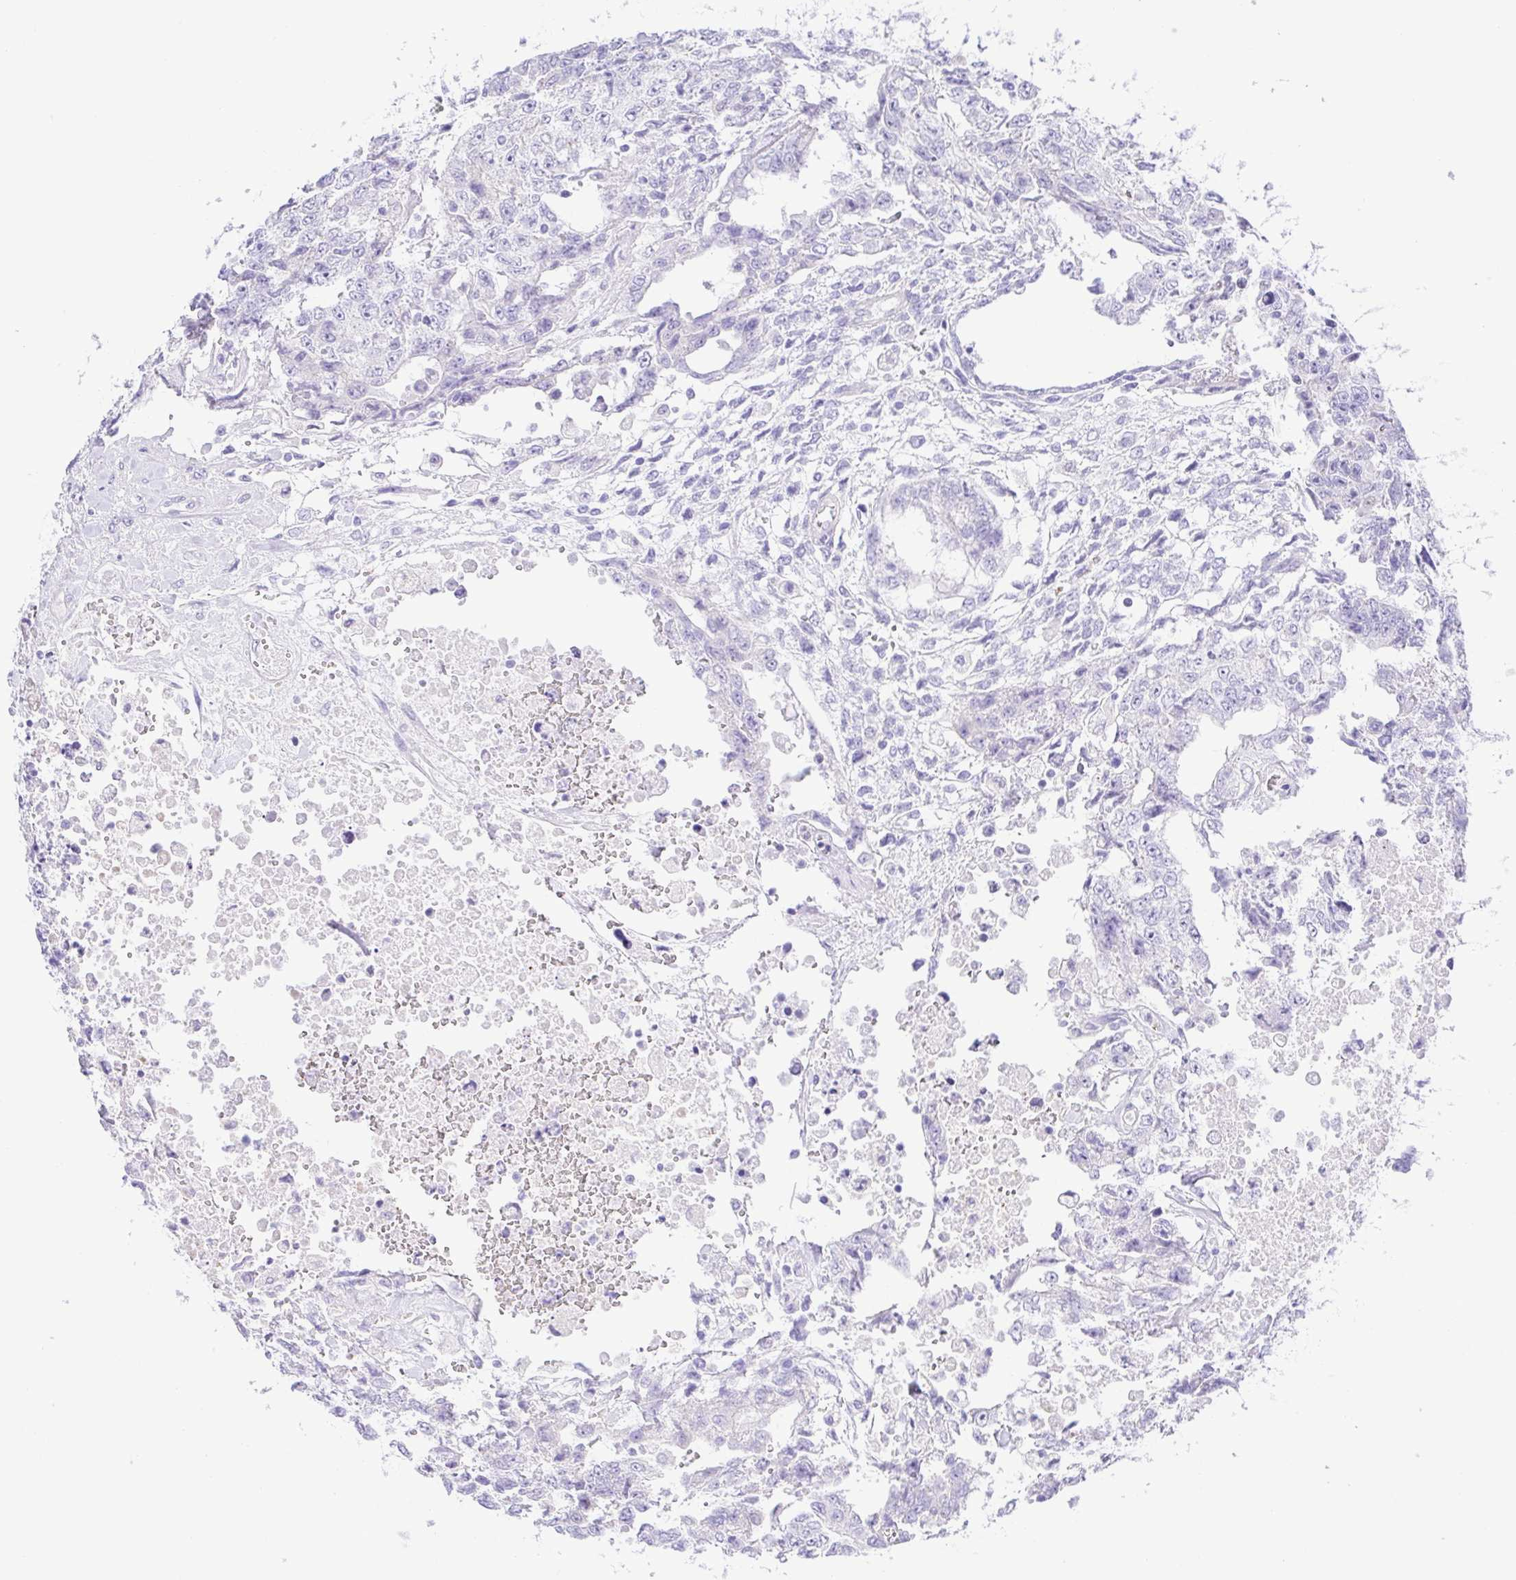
{"staining": {"intensity": "negative", "quantity": "none", "location": "none"}, "tissue": "testis cancer", "cell_type": "Tumor cells", "image_type": "cancer", "snomed": [{"axis": "morphology", "description": "Carcinoma, Embryonal, NOS"}, {"axis": "topography", "description": "Testis"}], "caption": "Tumor cells are negative for brown protein staining in testis embryonal carcinoma. (Immunohistochemistry, brightfield microscopy, high magnification).", "gene": "EPB42", "patient": {"sex": "male", "age": 24}}